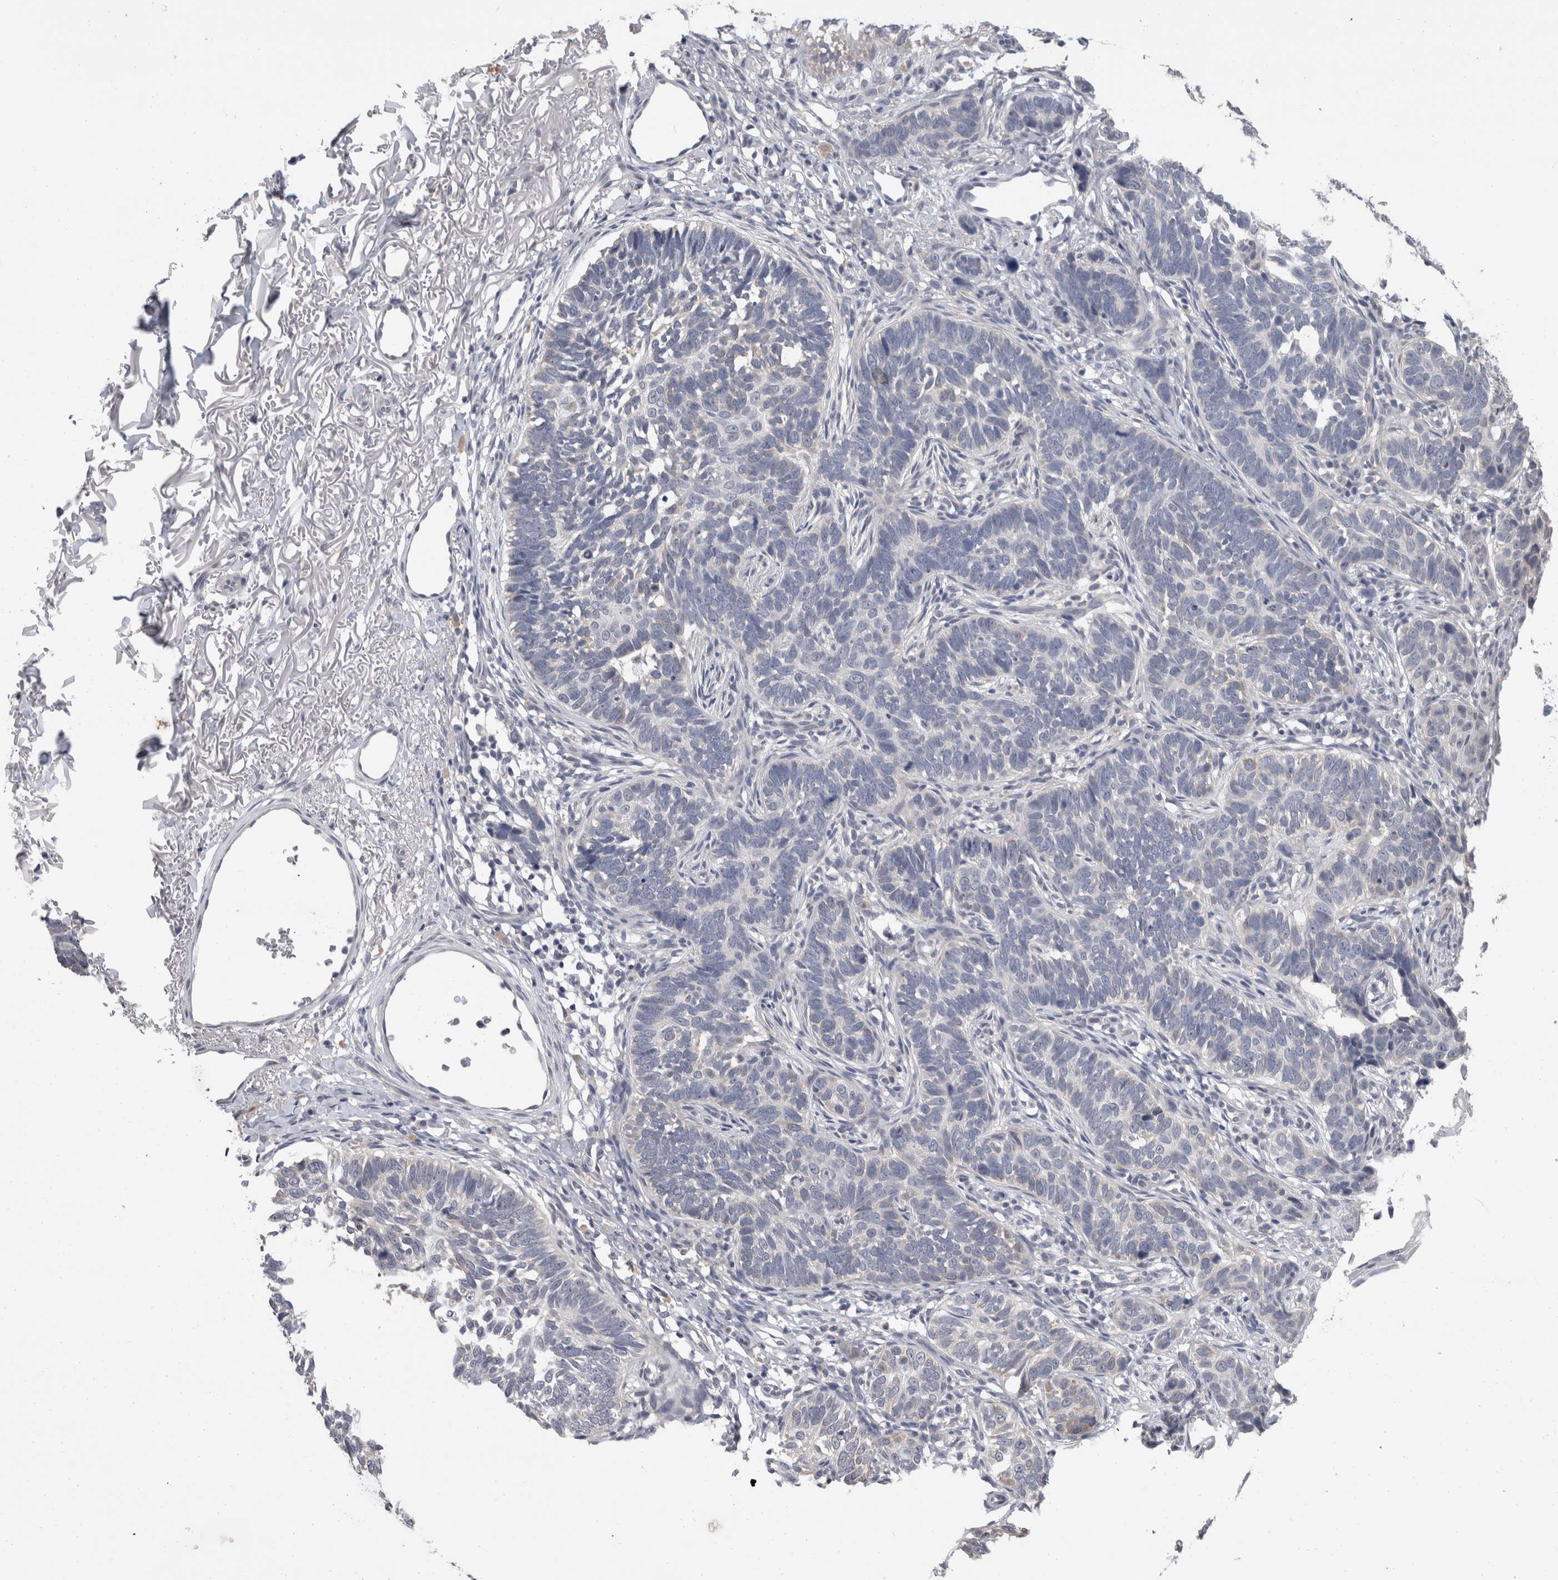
{"staining": {"intensity": "negative", "quantity": "none", "location": "none"}, "tissue": "skin cancer", "cell_type": "Tumor cells", "image_type": "cancer", "snomed": [{"axis": "morphology", "description": "Normal tissue, NOS"}, {"axis": "morphology", "description": "Basal cell carcinoma"}, {"axis": "topography", "description": "Skin"}], "caption": "This is a photomicrograph of immunohistochemistry (IHC) staining of basal cell carcinoma (skin), which shows no staining in tumor cells.", "gene": "FHOD3", "patient": {"sex": "male", "age": 77}}